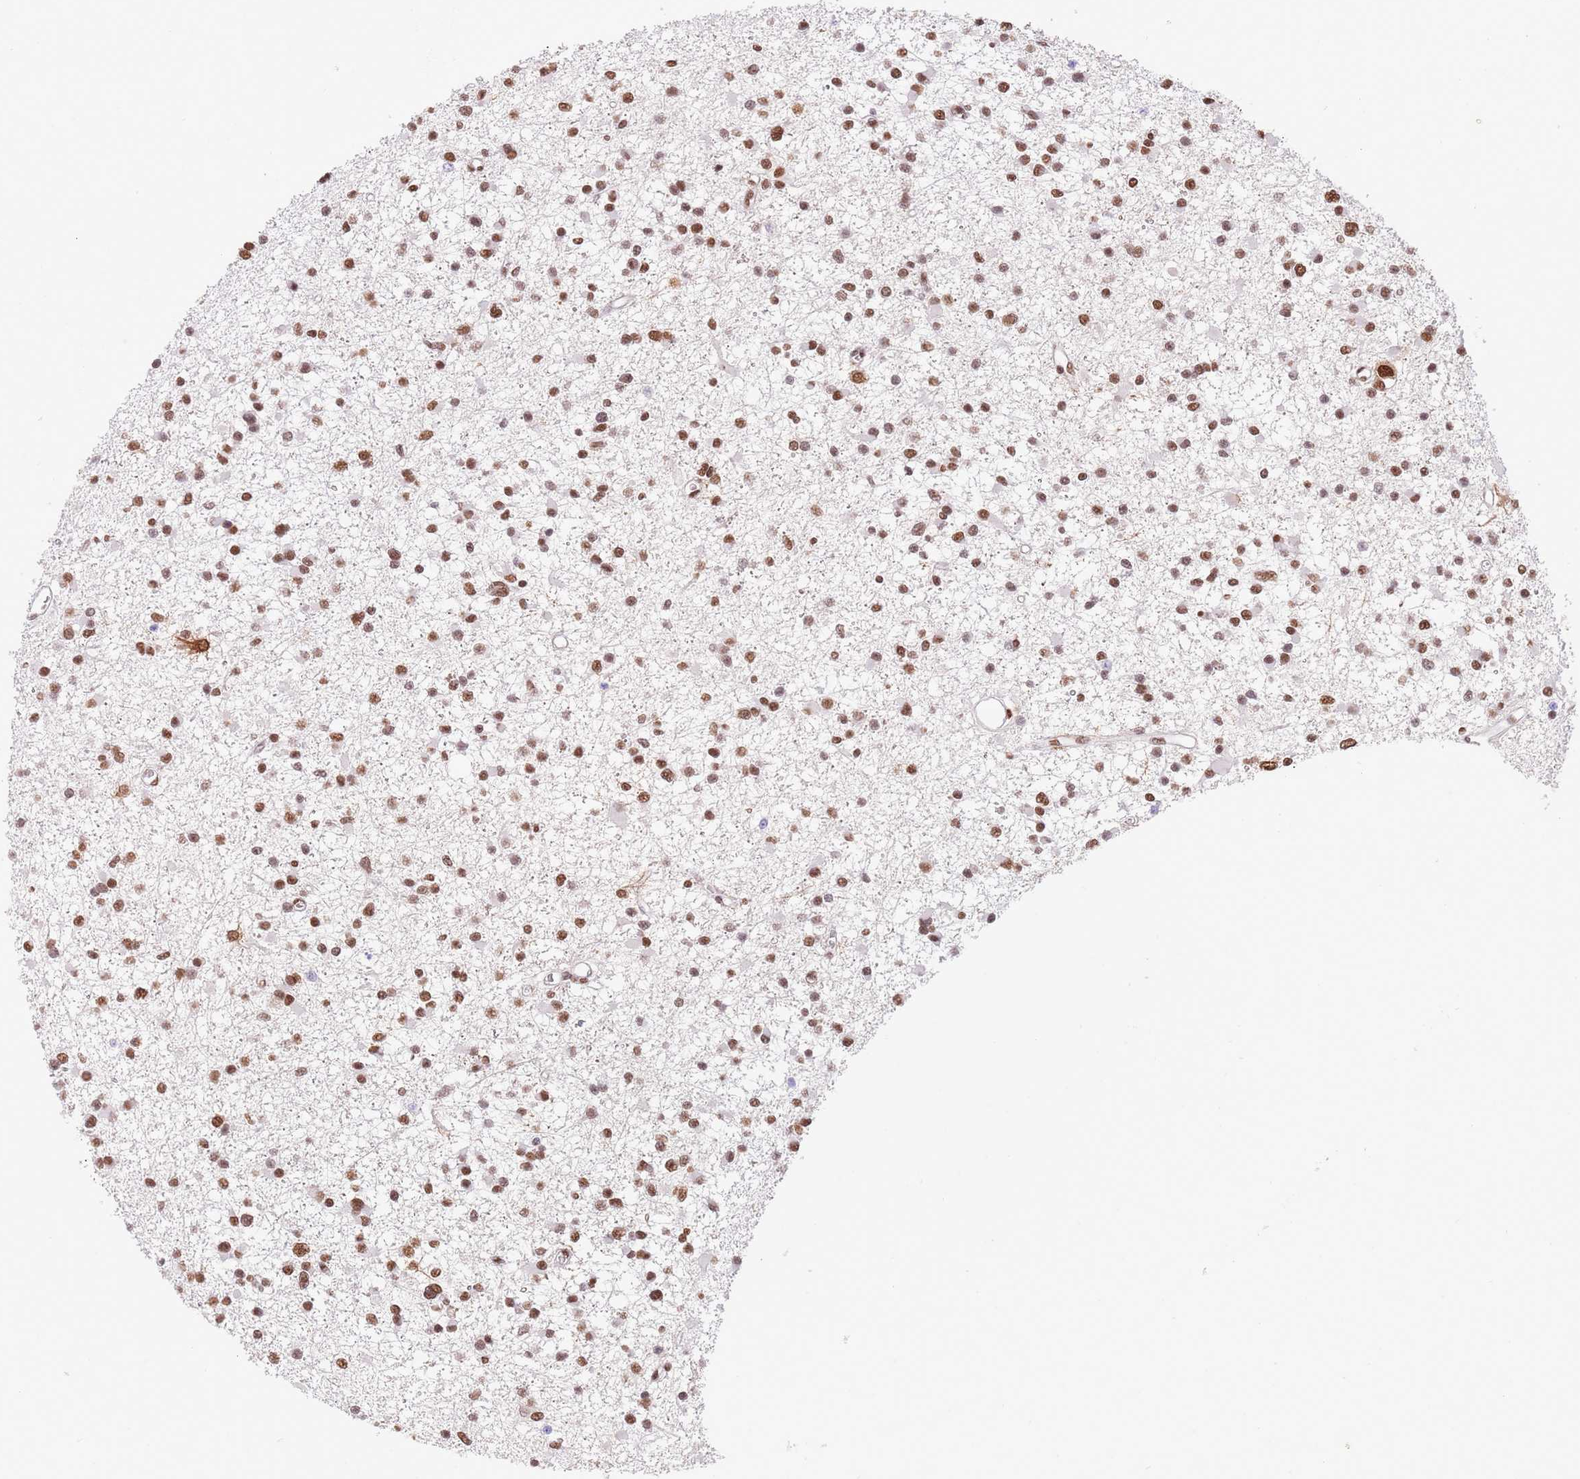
{"staining": {"intensity": "moderate", "quantity": ">75%", "location": "nuclear"}, "tissue": "glioma", "cell_type": "Tumor cells", "image_type": "cancer", "snomed": [{"axis": "morphology", "description": "Glioma, malignant, Low grade"}, {"axis": "topography", "description": "Brain"}], "caption": "A brown stain highlights moderate nuclear positivity of a protein in glioma tumor cells. The staining was performed using DAB (3,3'-diaminobenzidine), with brown indicating positive protein expression. Nuclei are stained blue with hematoxylin.", "gene": "TRIM32", "patient": {"sex": "female", "age": 22}}